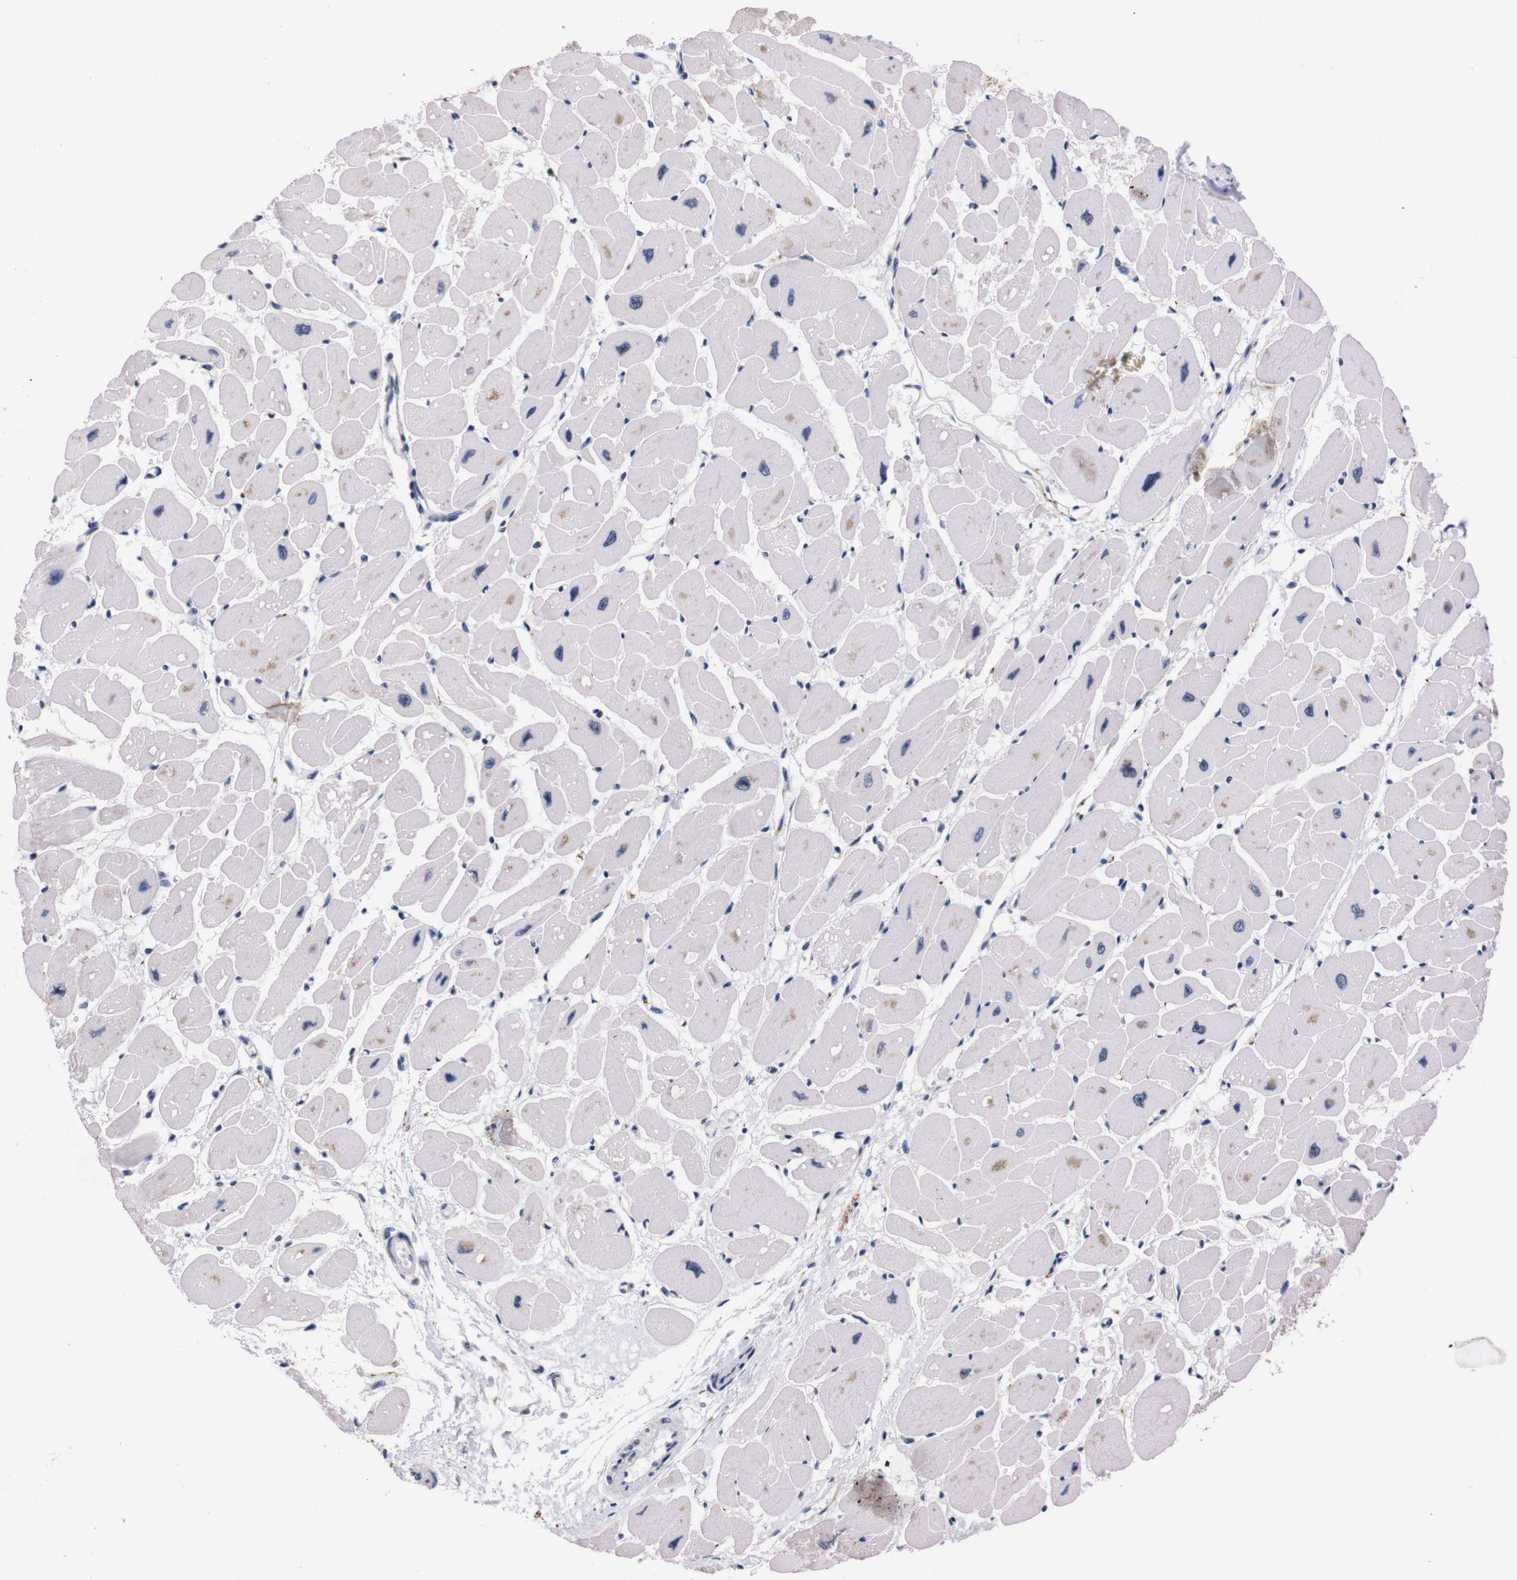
{"staining": {"intensity": "negative", "quantity": "none", "location": "none"}, "tissue": "heart muscle", "cell_type": "Cardiomyocytes", "image_type": "normal", "snomed": [{"axis": "morphology", "description": "Normal tissue, NOS"}, {"axis": "topography", "description": "Heart"}], "caption": "Immunohistochemistry (IHC) of benign human heart muscle demonstrates no staining in cardiomyocytes.", "gene": "TNFRSF21", "patient": {"sex": "female", "age": 54}}